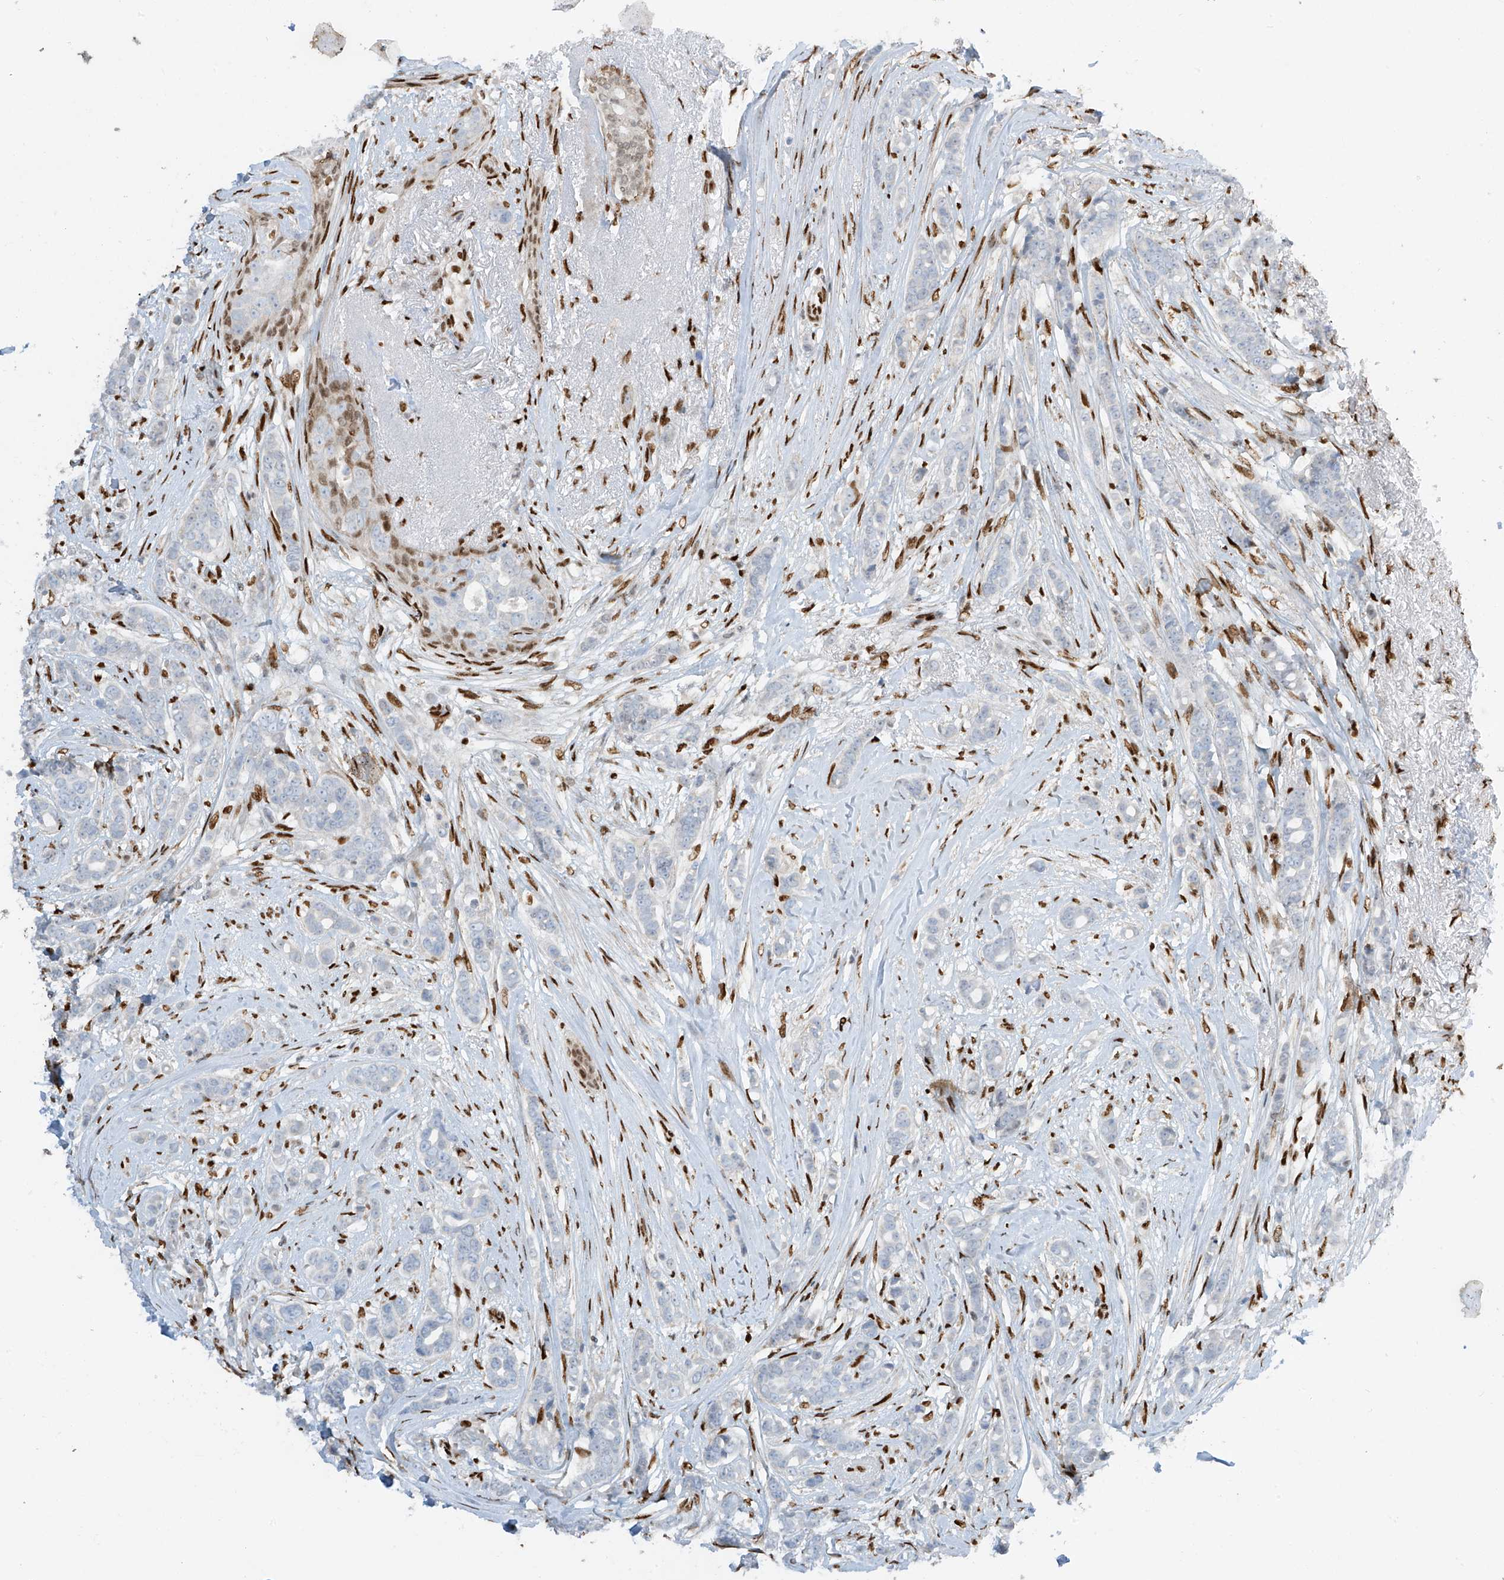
{"staining": {"intensity": "negative", "quantity": "none", "location": "none"}, "tissue": "breast cancer", "cell_type": "Tumor cells", "image_type": "cancer", "snomed": [{"axis": "morphology", "description": "Lobular carcinoma"}, {"axis": "topography", "description": "Breast"}], "caption": "An IHC image of breast cancer (lobular carcinoma) is shown. There is no staining in tumor cells of breast cancer (lobular carcinoma).", "gene": "PM20D2", "patient": {"sex": "female", "age": 51}}